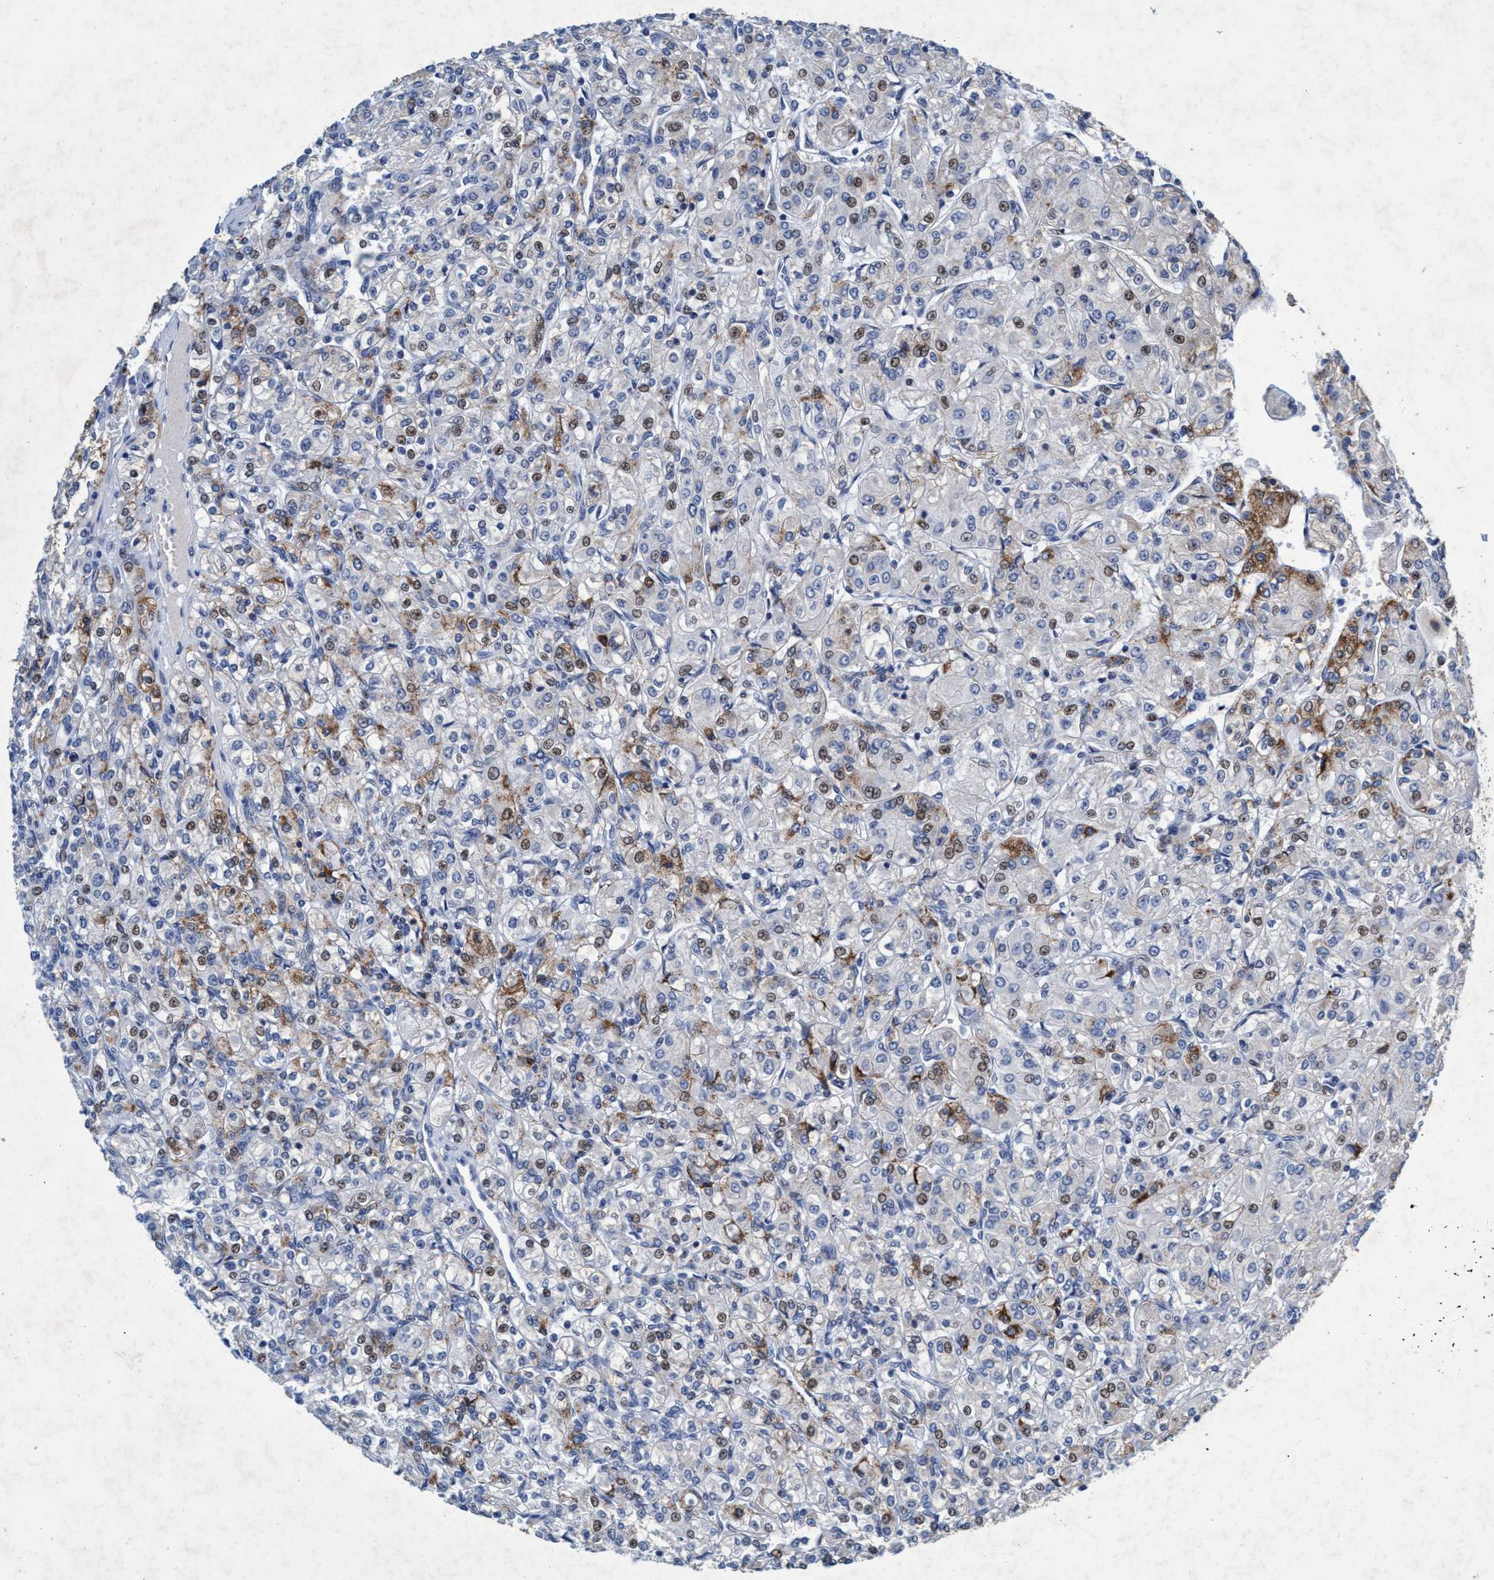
{"staining": {"intensity": "weak", "quantity": "25%-75%", "location": "cytoplasmic/membranous,nuclear"}, "tissue": "renal cancer", "cell_type": "Tumor cells", "image_type": "cancer", "snomed": [{"axis": "morphology", "description": "Adenocarcinoma, NOS"}, {"axis": "topography", "description": "Kidney"}], "caption": "Weak cytoplasmic/membranous and nuclear expression is appreciated in approximately 25%-75% of tumor cells in renal cancer.", "gene": "GRB14", "patient": {"sex": "male", "age": 77}}